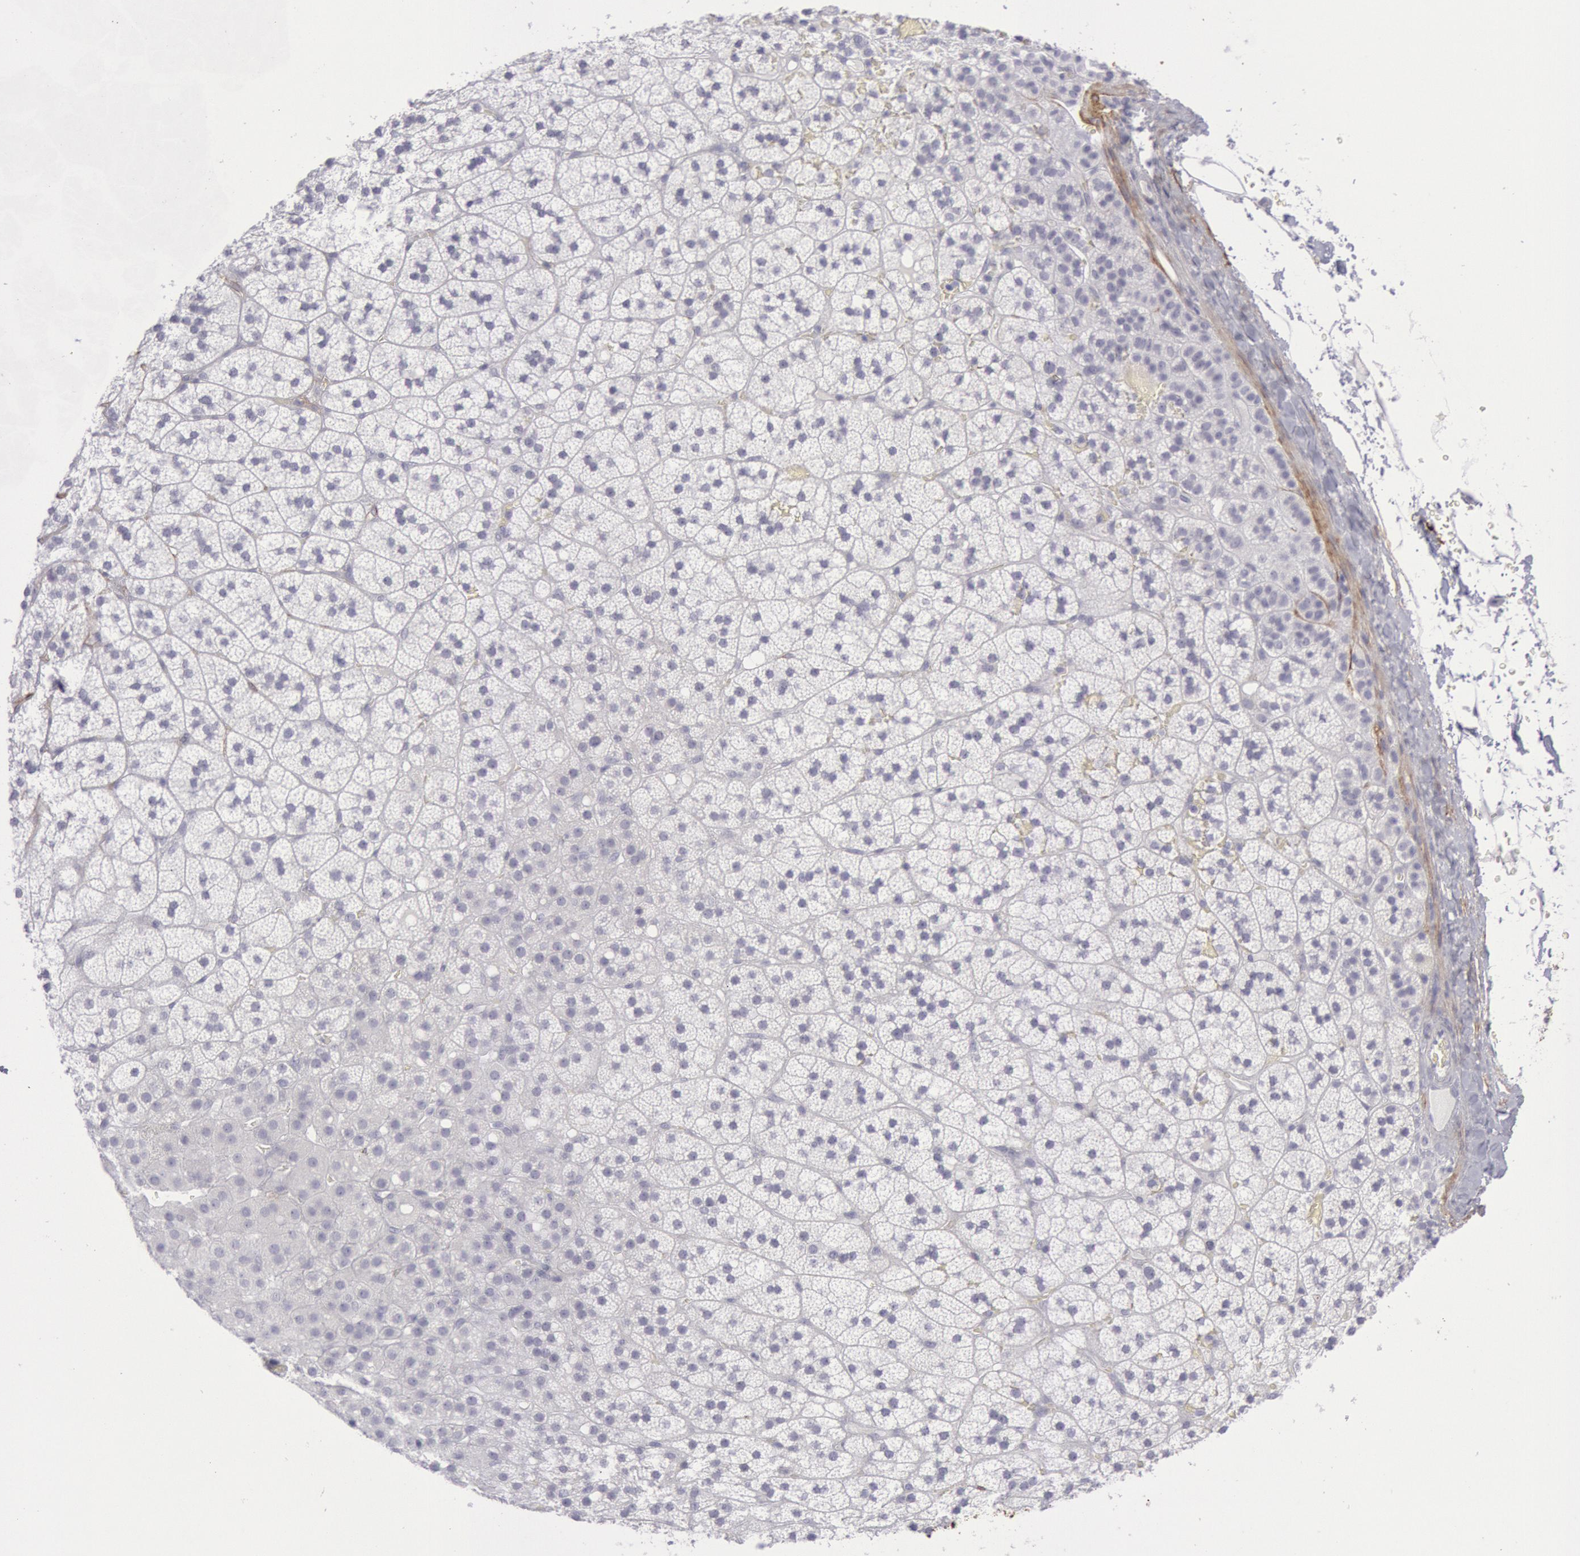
{"staining": {"intensity": "negative", "quantity": "none", "location": "none"}, "tissue": "adrenal gland", "cell_type": "Glandular cells", "image_type": "normal", "snomed": [{"axis": "morphology", "description": "Normal tissue, NOS"}, {"axis": "topography", "description": "Adrenal gland"}], "caption": "The histopathology image reveals no staining of glandular cells in normal adrenal gland.", "gene": "CDH13", "patient": {"sex": "male", "age": 35}}